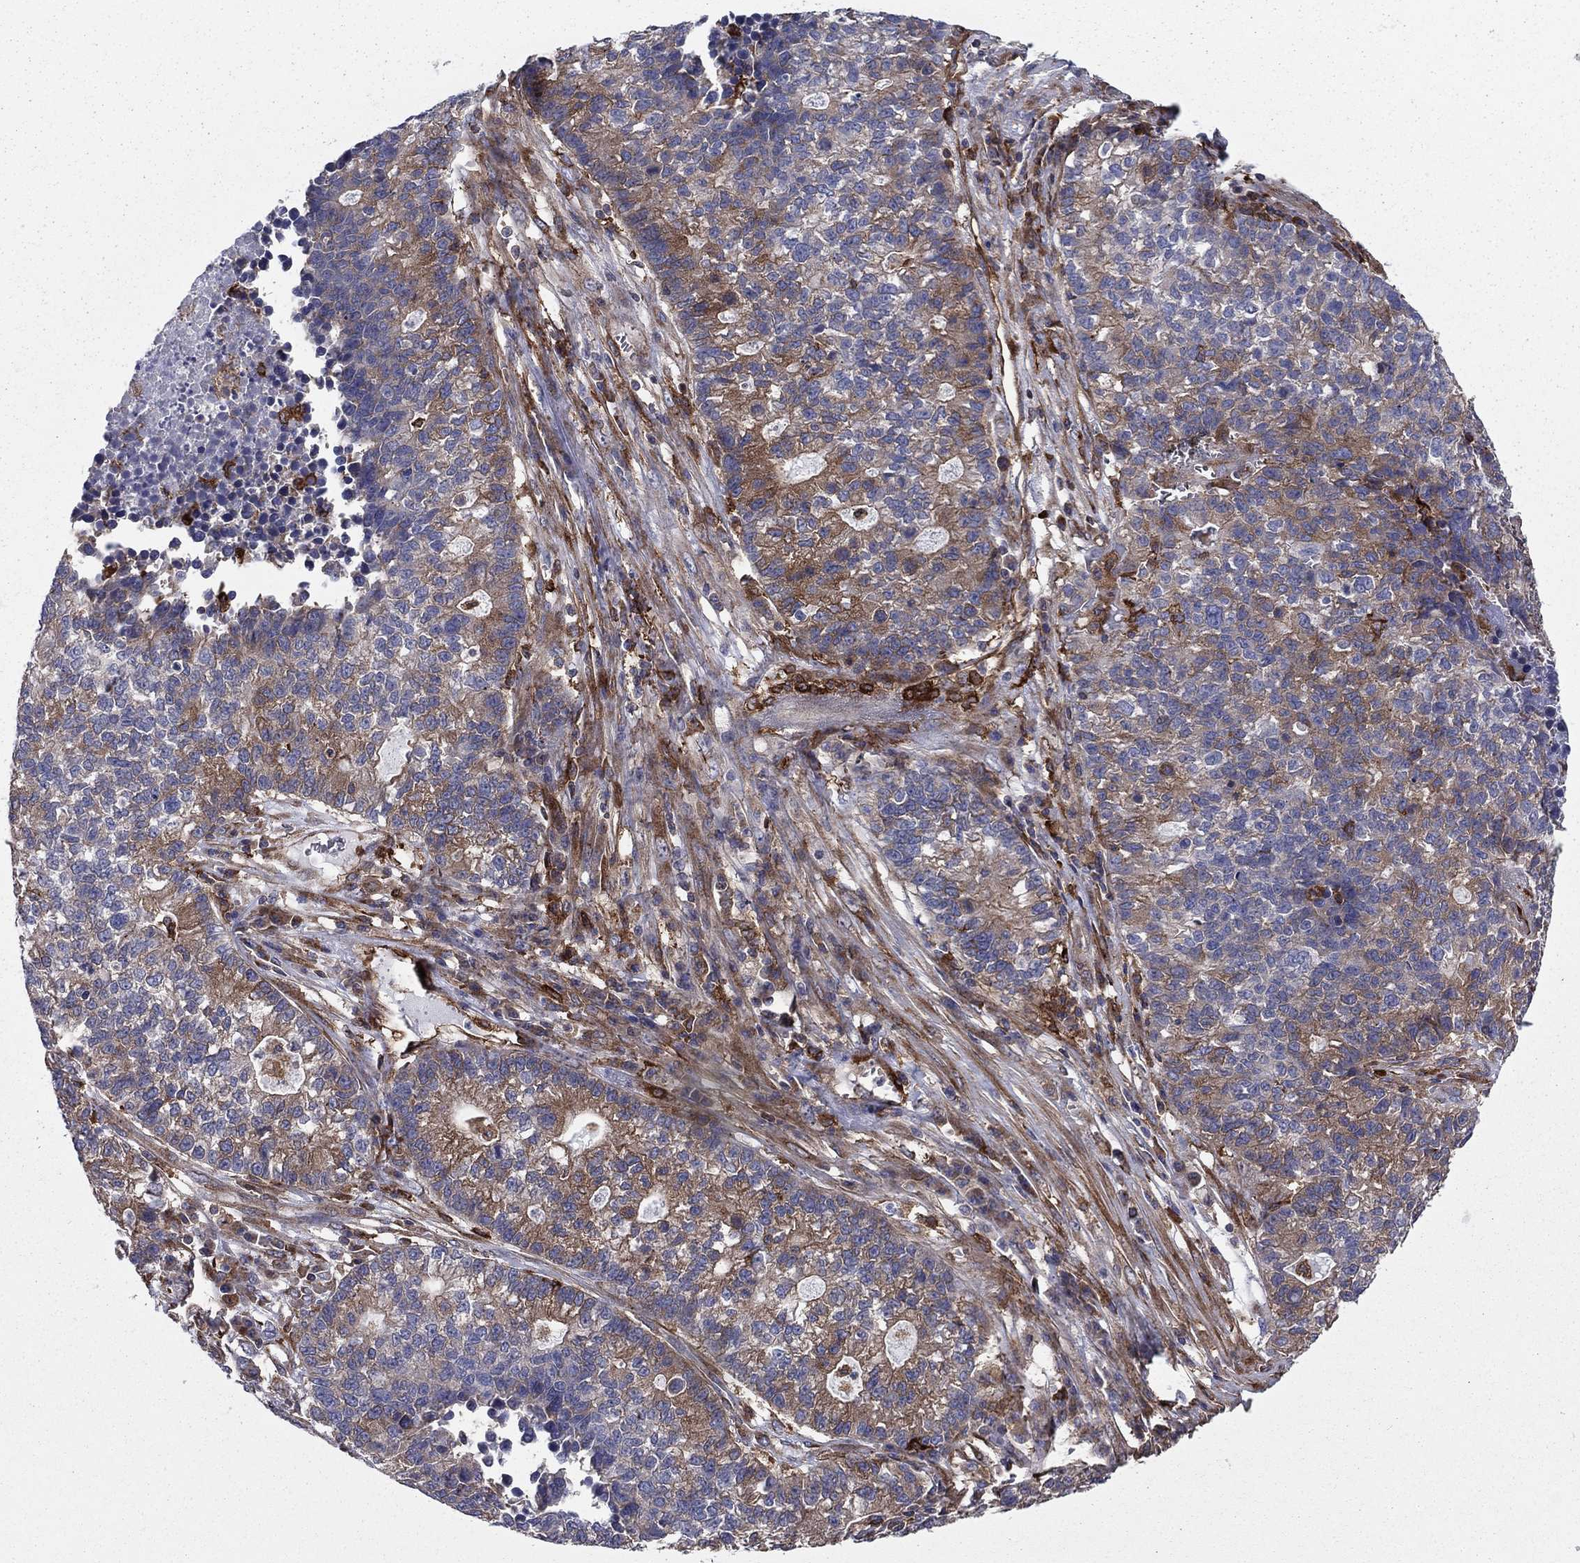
{"staining": {"intensity": "moderate", "quantity": "25%-75%", "location": "cytoplasmic/membranous"}, "tissue": "lung cancer", "cell_type": "Tumor cells", "image_type": "cancer", "snomed": [{"axis": "morphology", "description": "Adenocarcinoma, NOS"}, {"axis": "topography", "description": "Lung"}], "caption": "Immunohistochemistry image of adenocarcinoma (lung) stained for a protein (brown), which demonstrates medium levels of moderate cytoplasmic/membranous expression in about 25%-75% of tumor cells.", "gene": "EHBP1L1", "patient": {"sex": "male", "age": 57}}